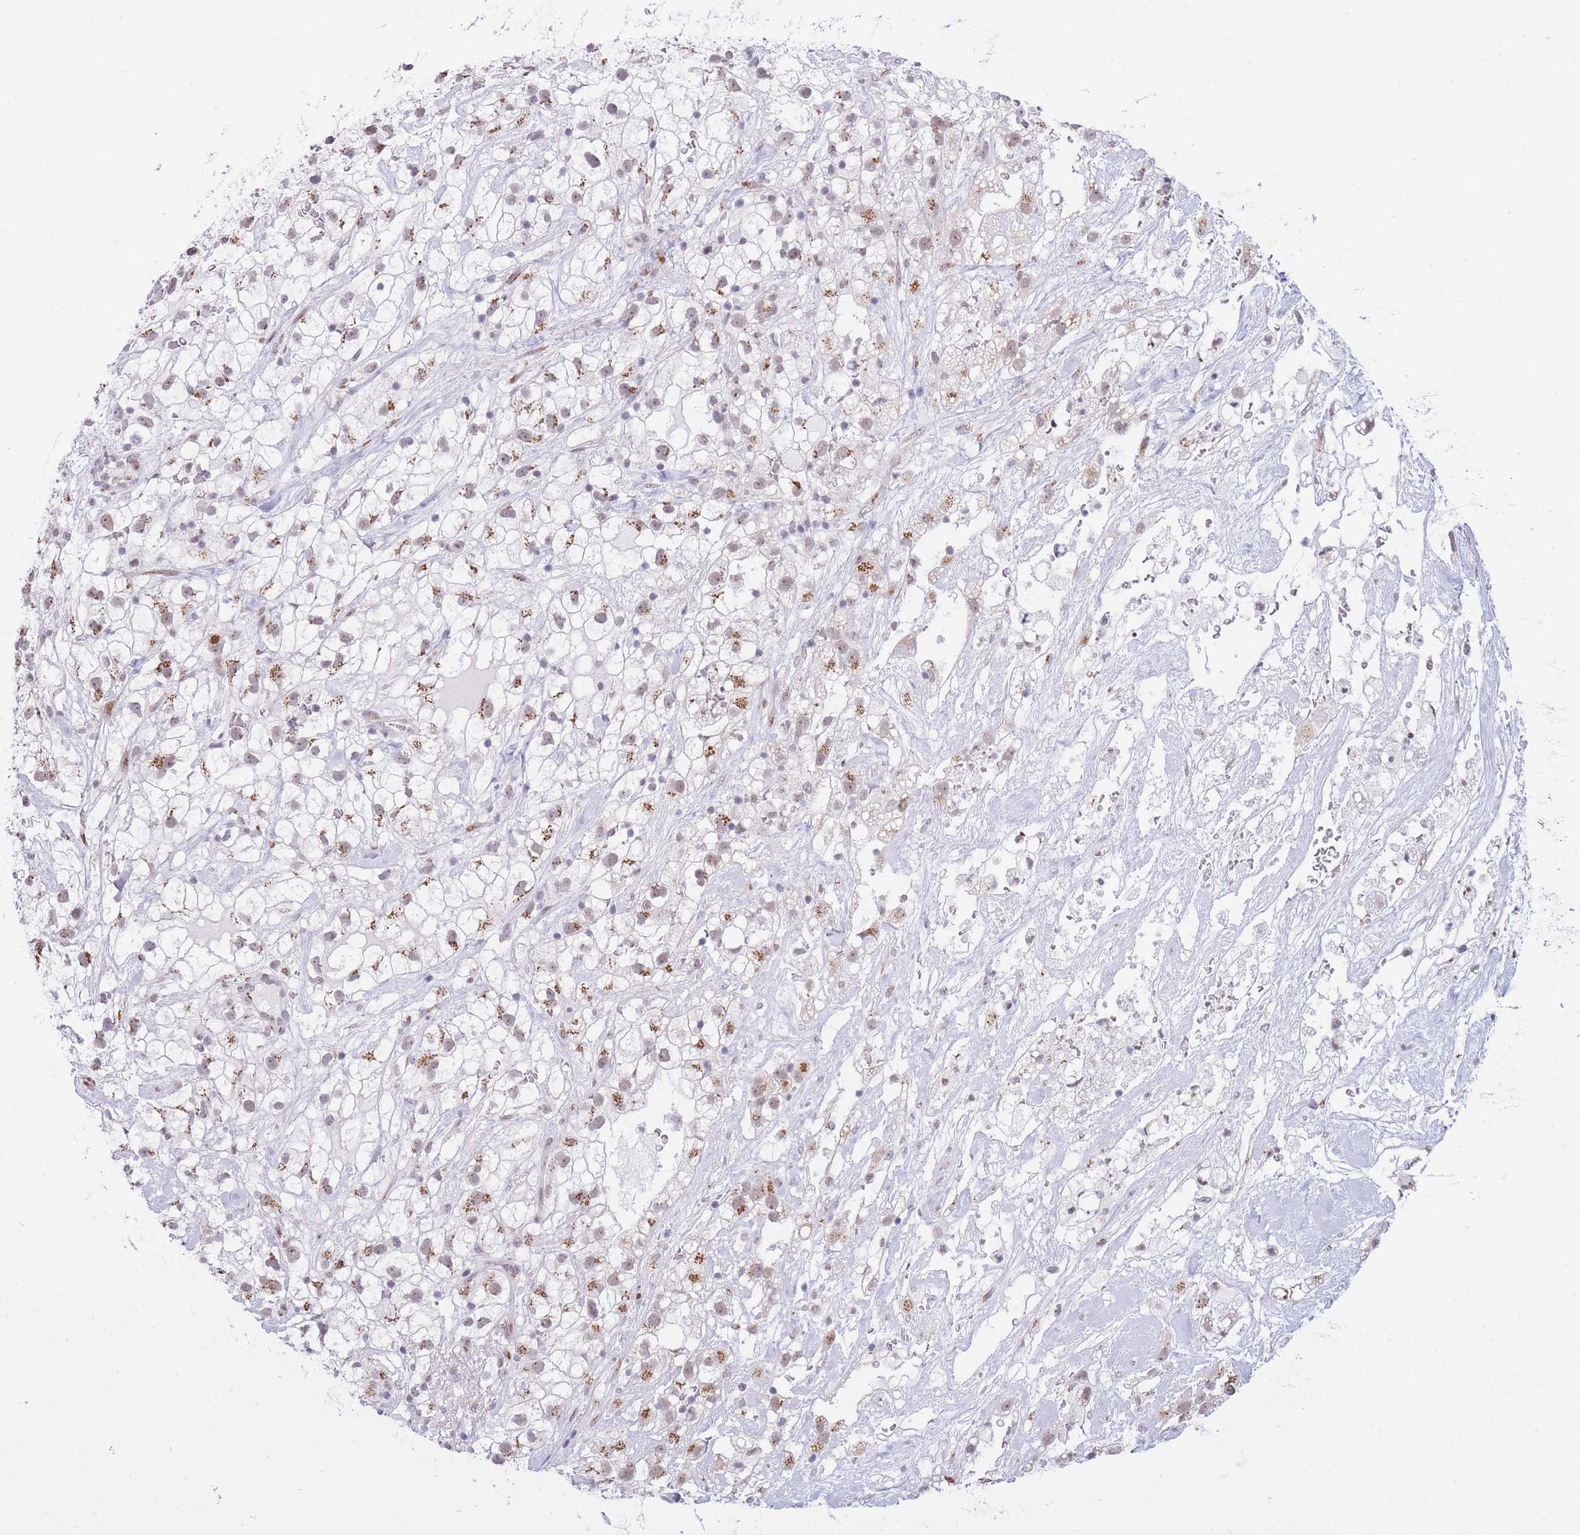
{"staining": {"intensity": "moderate", "quantity": ">75%", "location": "cytoplasmic/membranous,nuclear"}, "tissue": "renal cancer", "cell_type": "Tumor cells", "image_type": "cancer", "snomed": [{"axis": "morphology", "description": "Adenocarcinoma, NOS"}, {"axis": "topography", "description": "Kidney"}], "caption": "An image showing moderate cytoplasmic/membranous and nuclear staining in about >75% of tumor cells in renal cancer, as visualized by brown immunohistochemical staining.", "gene": "INO80C", "patient": {"sex": "male", "age": 59}}